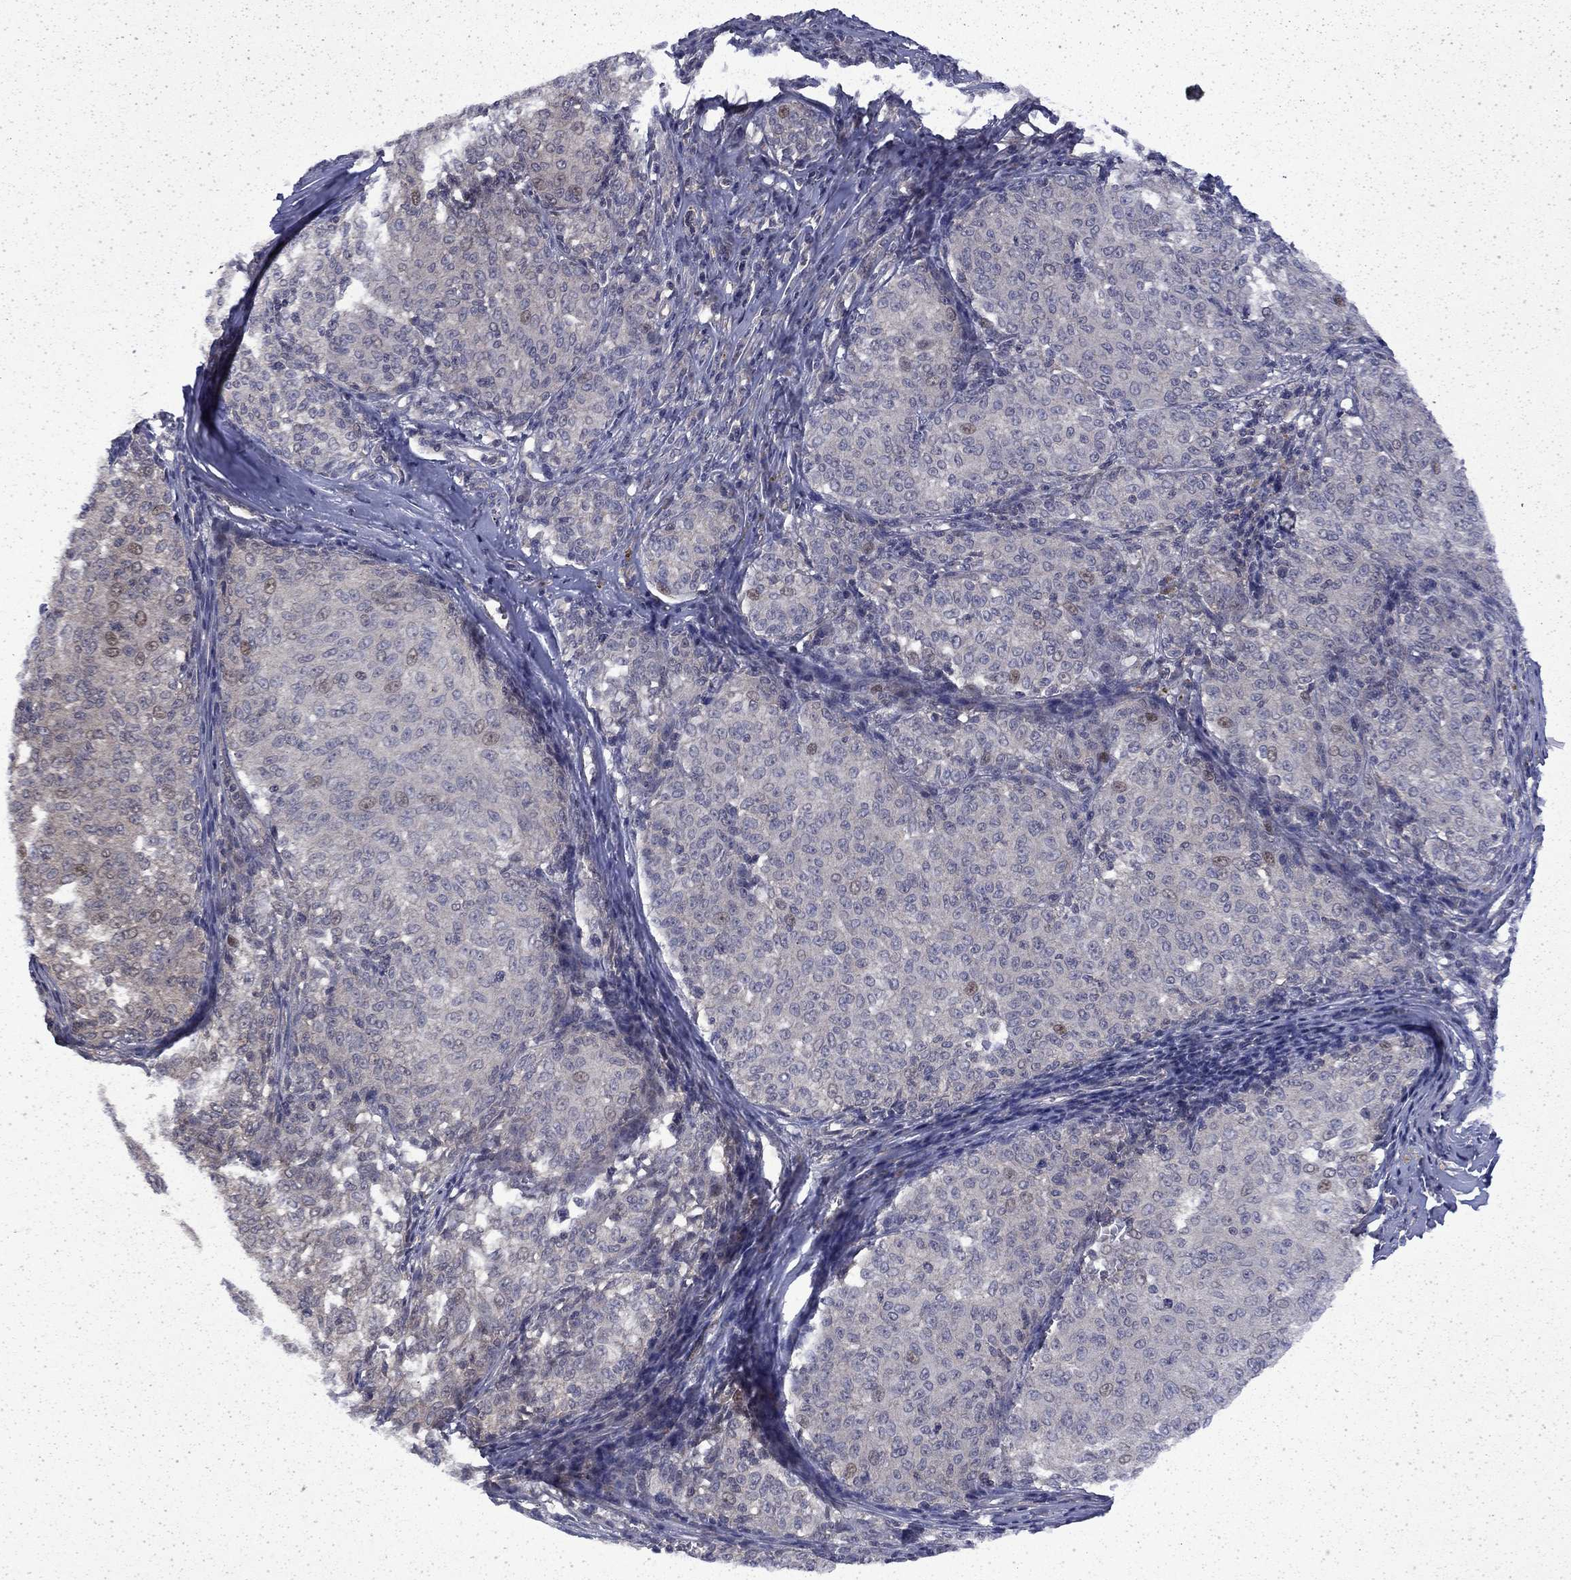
{"staining": {"intensity": "weak", "quantity": "<25%", "location": "nuclear"}, "tissue": "melanoma", "cell_type": "Tumor cells", "image_type": "cancer", "snomed": [{"axis": "morphology", "description": "Malignant melanoma, NOS"}, {"axis": "topography", "description": "Skin"}], "caption": "Immunohistochemical staining of human melanoma exhibits no significant staining in tumor cells.", "gene": "CHAT", "patient": {"sex": "female", "age": 72}}